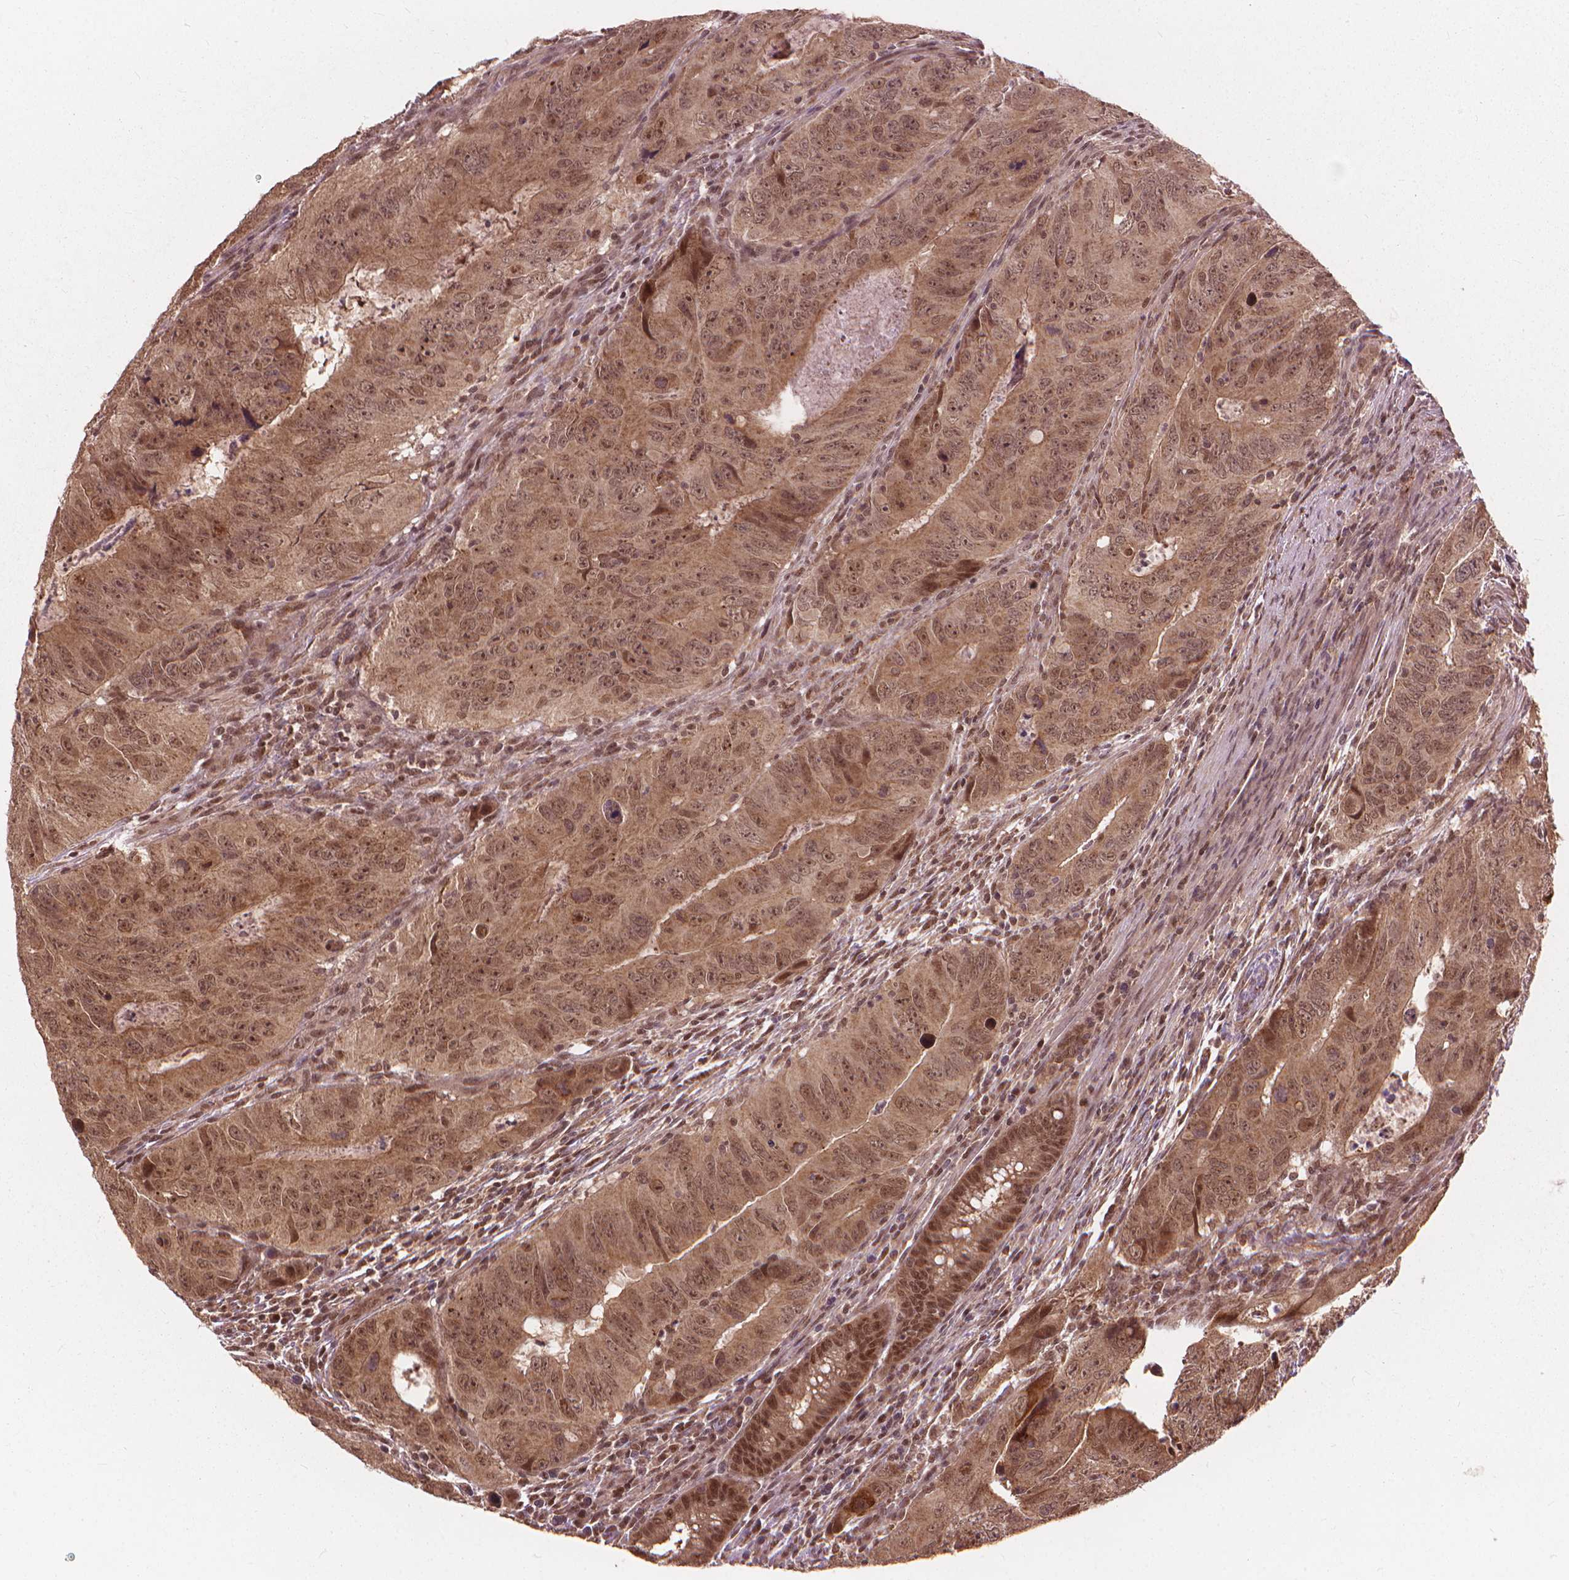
{"staining": {"intensity": "moderate", "quantity": ">75%", "location": "cytoplasmic/membranous,nuclear"}, "tissue": "colorectal cancer", "cell_type": "Tumor cells", "image_type": "cancer", "snomed": [{"axis": "morphology", "description": "Adenocarcinoma, NOS"}, {"axis": "topography", "description": "Colon"}], "caption": "Immunohistochemical staining of colorectal cancer (adenocarcinoma) shows medium levels of moderate cytoplasmic/membranous and nuclear protein staining in about >75% of tumor cells.", "gene": "SSU72", "patient": {"sex": "male", "age": 79}}